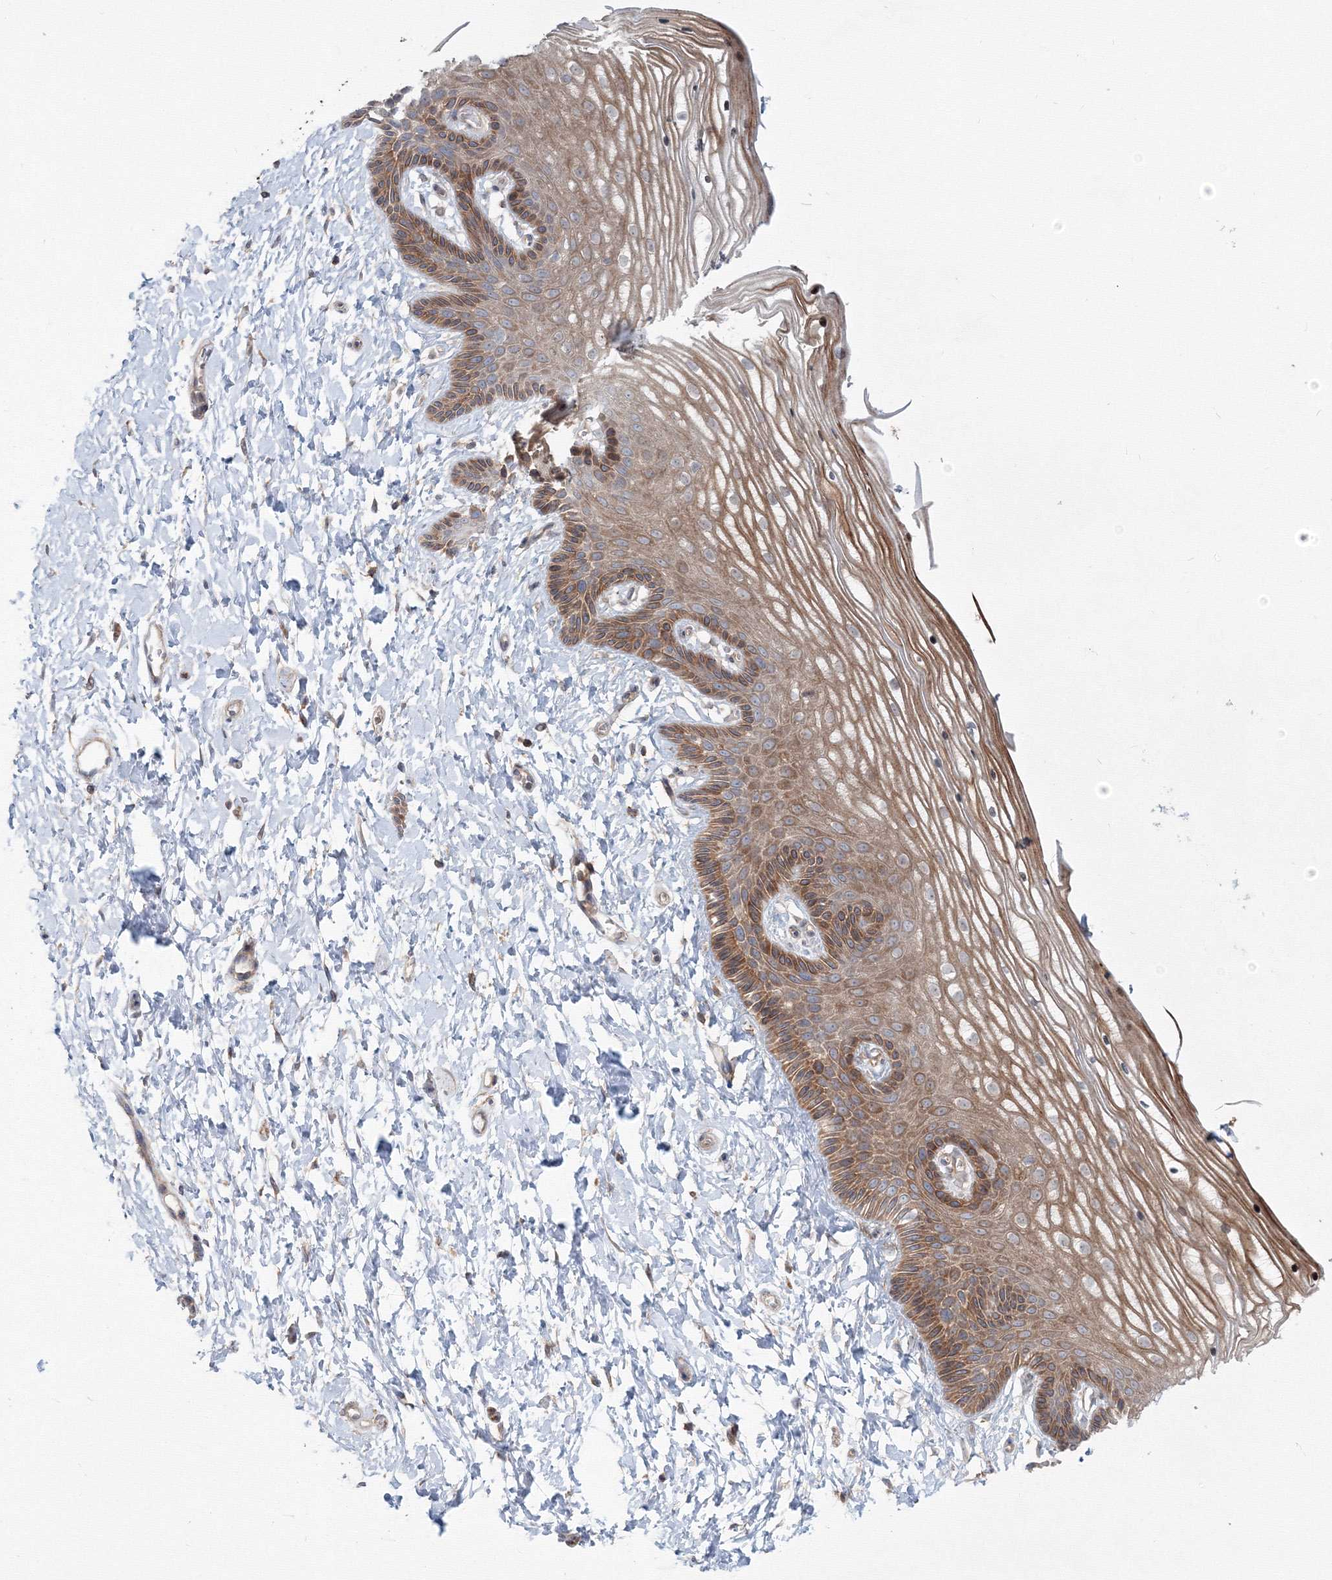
{"staining": {"intensity": "moderate", "quantity": ">75%", "location": "cytoplasmic/membranous"}, "tissue": "vagina", "cell_type": "Squamous epithelial cells", "image_type": "normal", "snomed": [{"axis": "morphology", "description": "Normal tissue, NOS"}, {"axis": "topography", "description": "Vagina"}, {"axis": "topography", "description": "Cervix"}], "caption": "There is medium levels of moderate cytoplasmic/membranous expression in squamous epithelial cells of benign vagina, as demonstrated by immunohistochemical staining (brown color).", "gene": "SH3PXD2A", "patient": {"sex": "female", "age": 40}}